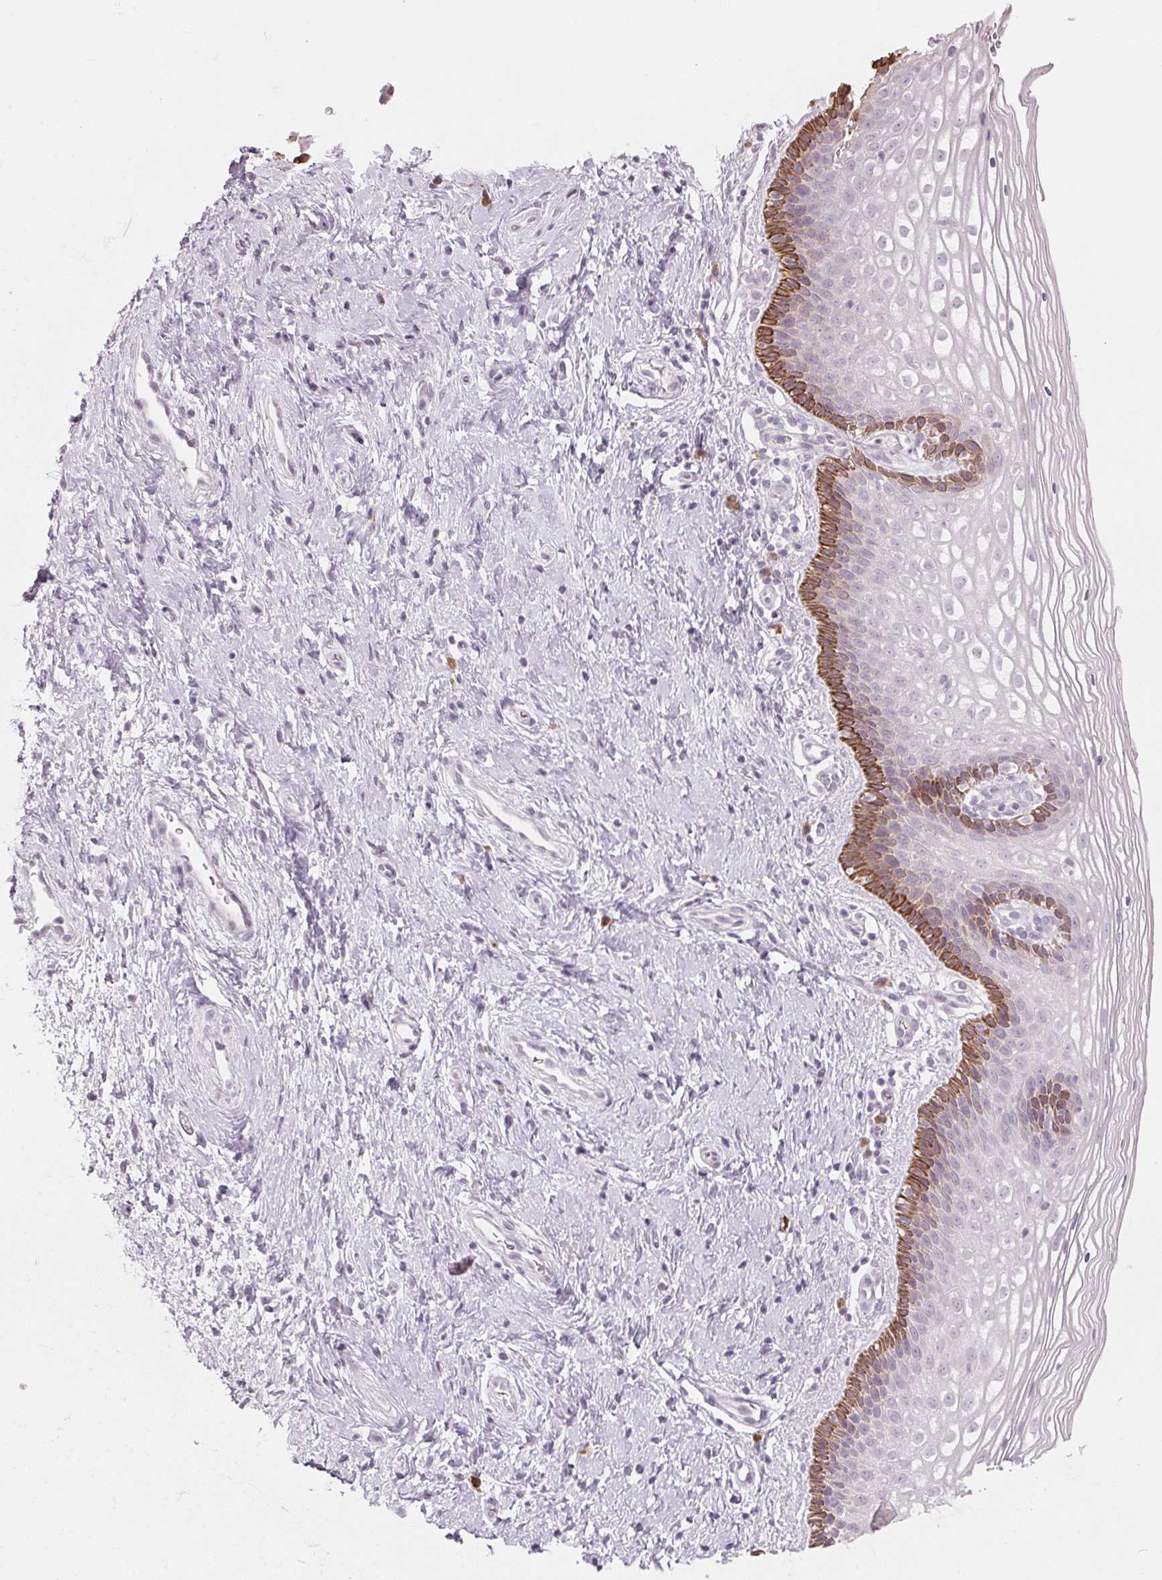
{"staining": {"intensity": "strong", "quantity": ">75%", "location": "cytoplasmic/membranous"}, "tissue": "cervix", "cell_type": "Glandular cells", "image_type": "normal", "snomed": [{"axis": "morphology", "description": "Normal tissue, NOS"}, {"axis": "topography", "description": "Cervix"}], "caption": "A histopathology image of human cervix stained for a protein shows strong cytoplasmic/membranous brown staining in glandular cells. Using DAB (brown) and hematoxylin (blue) stains, captured at high magnification using brightfield microscopy.", "gene": "SCTR", "patient": {"sex": "female", "age": 34}}